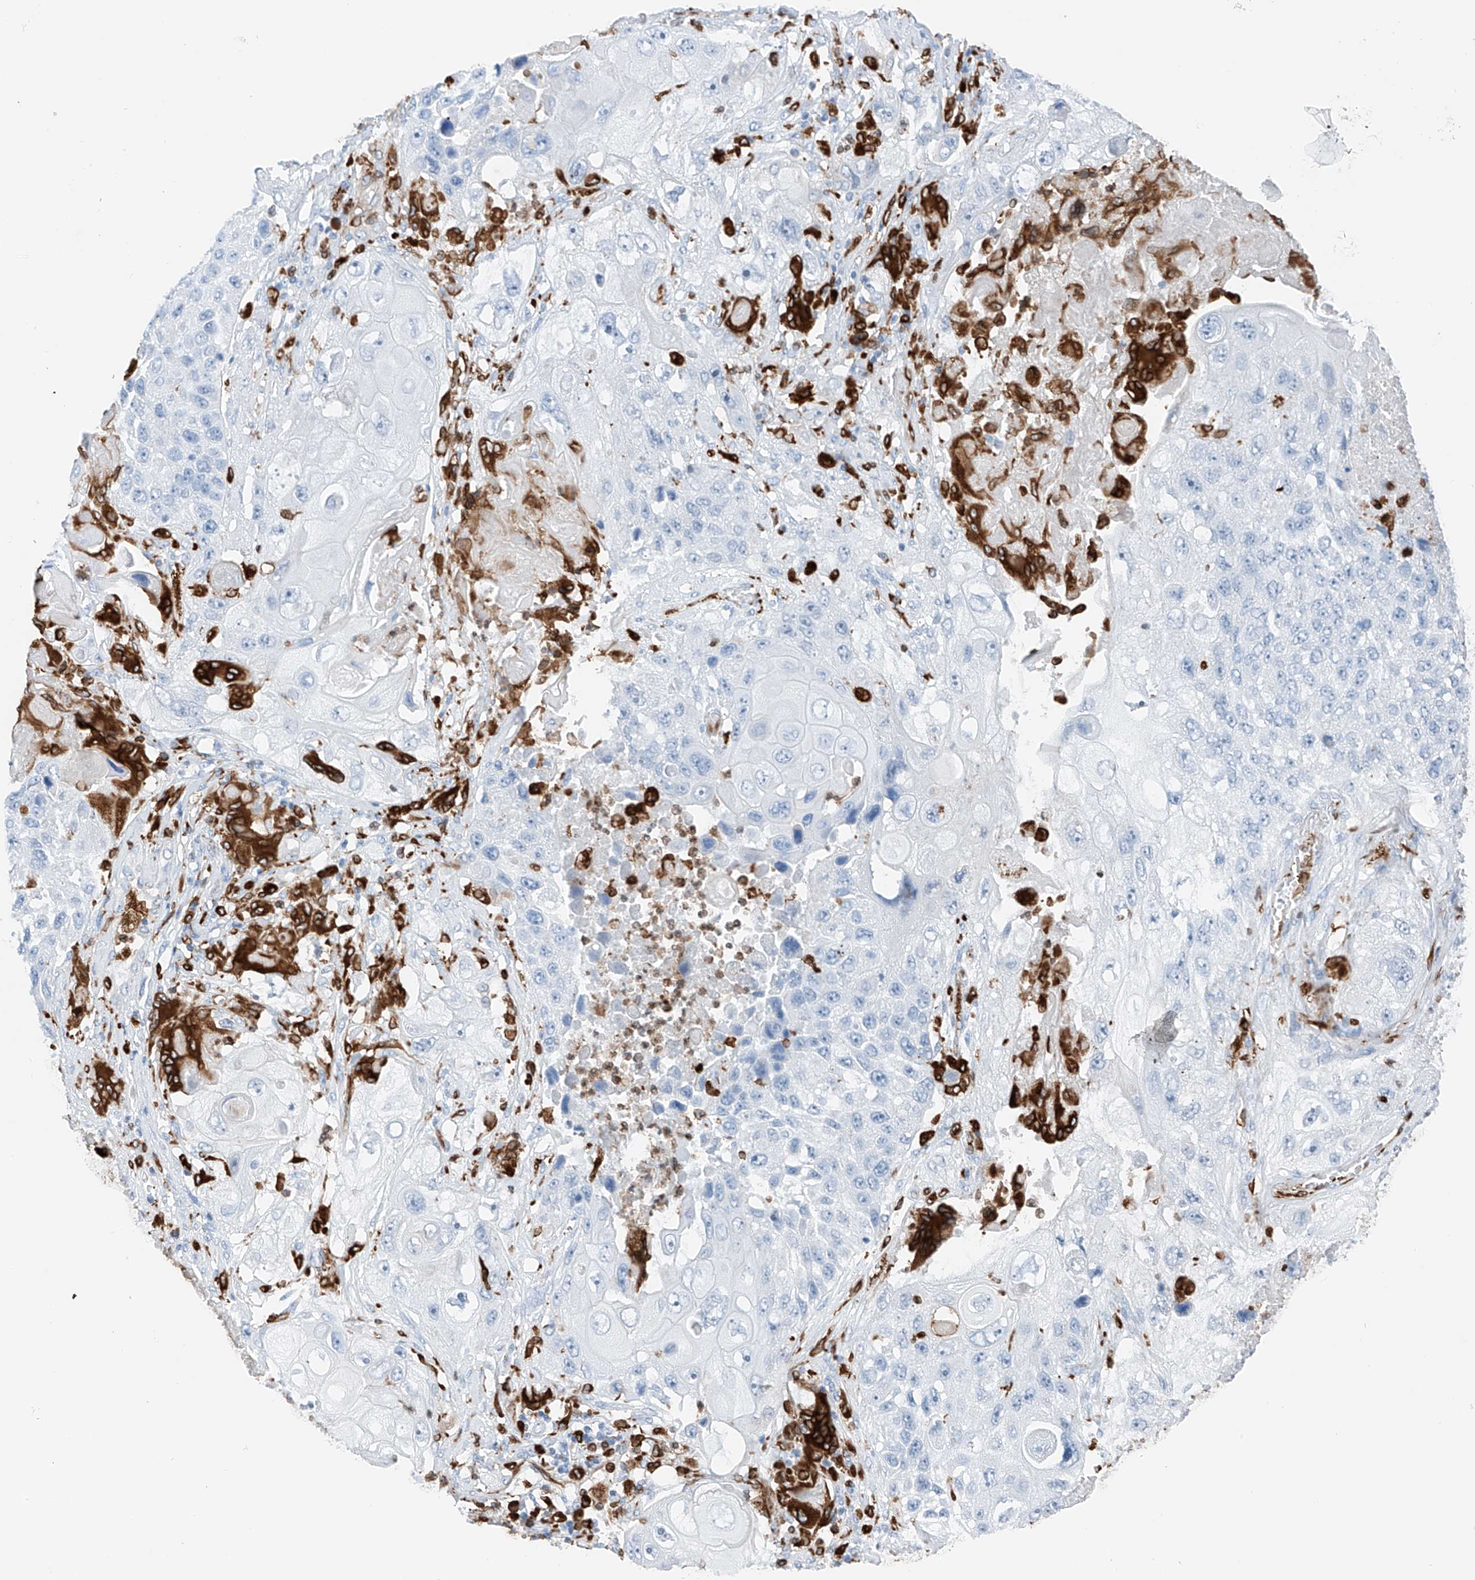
{"staining": {"intensity": "negative", "quantity": "none", "location": "none"}, "tissue": "lung cancer", "cell_type": "Tumor cells", "image_type": "cancer", "snomed": [{"axis": "morphology", "description": "Squamous cell carcinoma, NOS"}, {"axis": "topography", "description": "Lung"}], "caption": "A high-resolution micrograph shows IHC staining of lung cancer, which reveals no significant expression in tumor cells. Brightfield microscopy of immunohistochemistry (IHC) stained with DAB (3,3'-diaminobenzidine) (brown) and hematoxylin (blue), captured at high magnification.", "gene": "TBXAS1", "patient": {"sex": "male", "age": 61}}